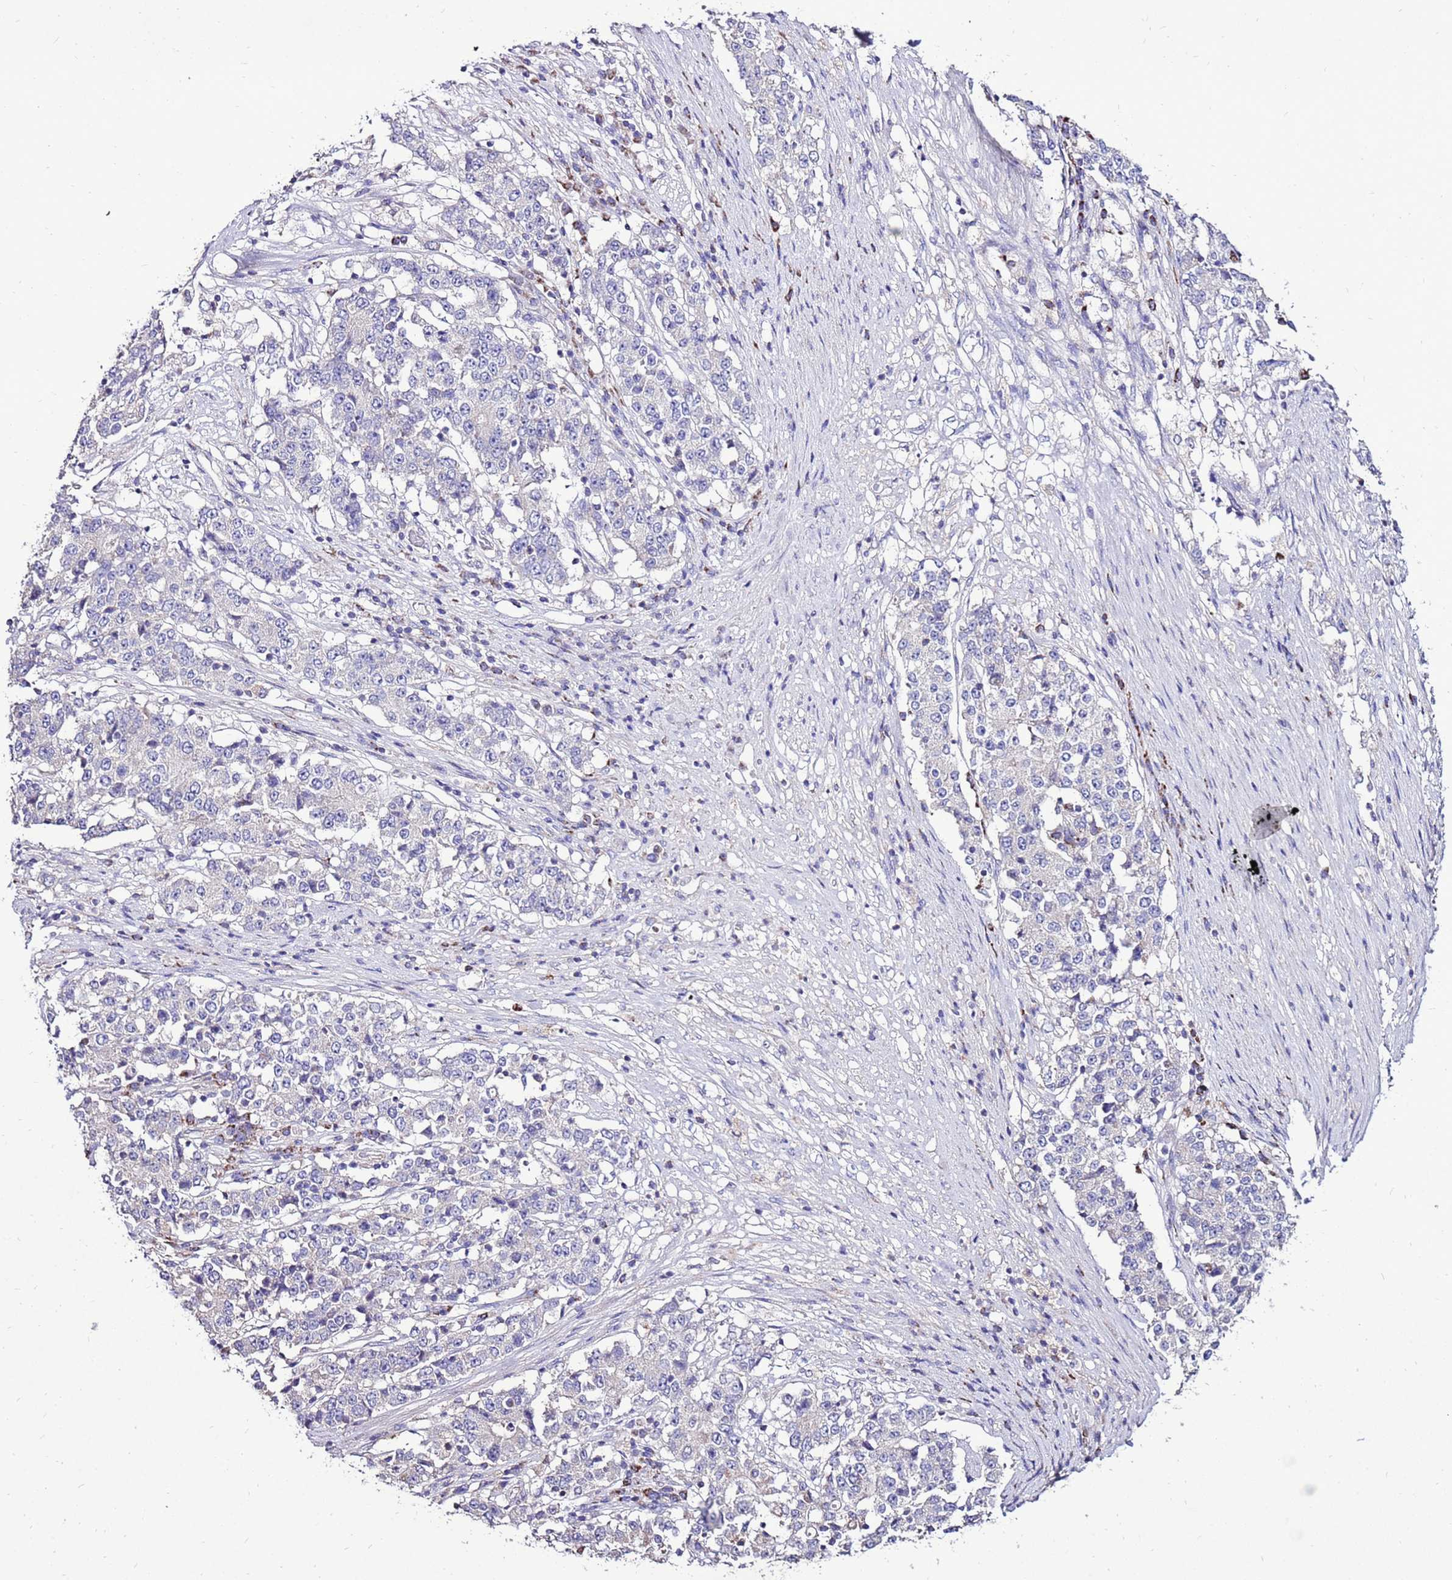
{"staining": {"intensity": "negative", "quantity": "none", "location": "none"}, "tissue": "stomach cancer", "cell_type": "Tumor cells", "image_type": "cancer", "snomed": [{"axis": "morphology", "description": "Adenocarcinoma, NOS"}, {"axis": "topography", "description": "Stomach"}], "caption": "The histopathology image demonstrates no significant expression in tumor cells of stomach cancer.", "gene": "TMEM106C", "patient": {"sex": "male", "age": 59}}